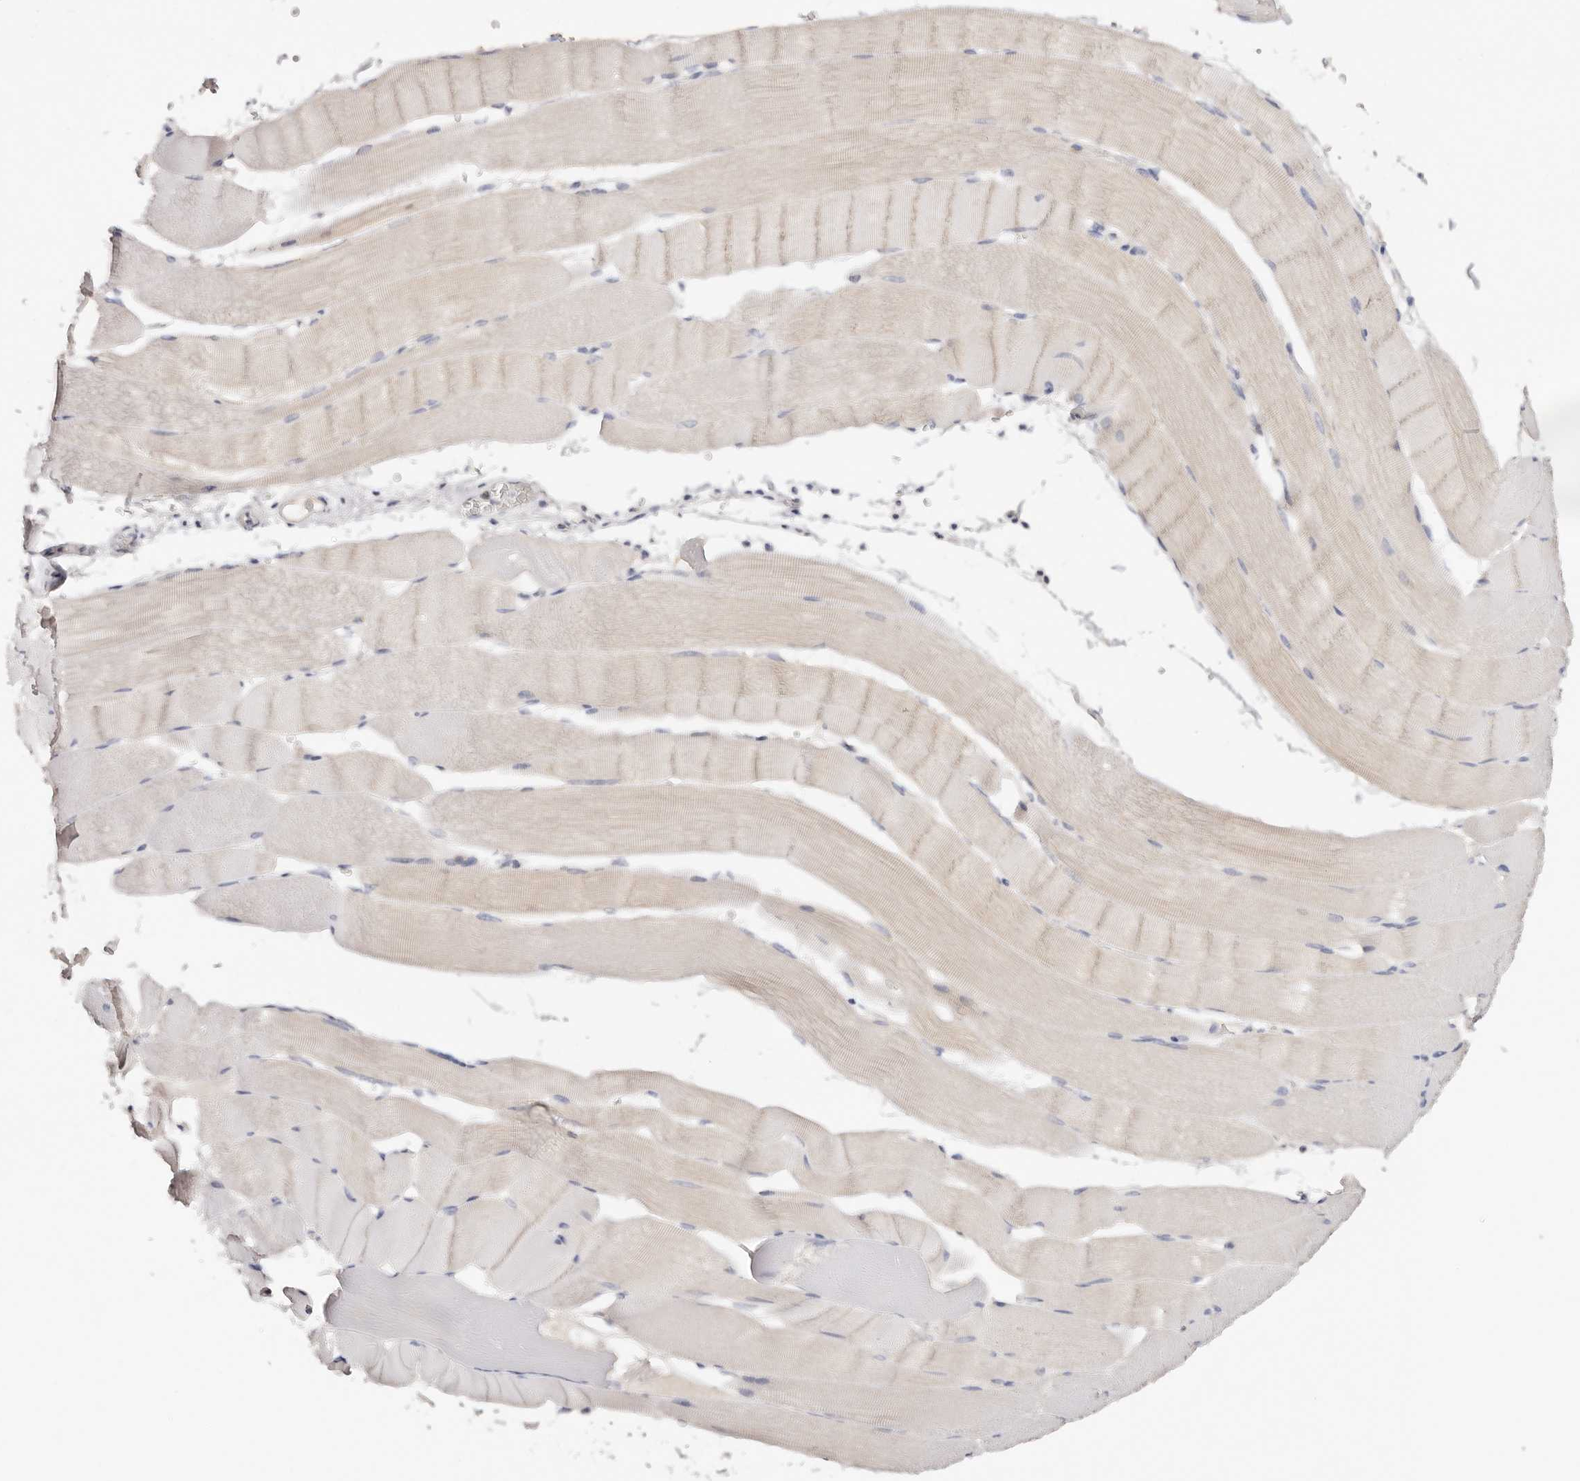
{"staining": {"intensity": "negative", "quantity": "none", "location": "none"}, "tissue": "skeletal muscle", "cell_type": "Myocytes", "image_type": "normal", "snomed": [{"axis": "morphology", "description": "Normal tissue, NOS"}, {"axis": "topography", "description": "Skeletal muscle"}], "caption": "This is an IHC image of normal human skeletal muscle. There is no staining in myocytes.", "gene": "DNASE1", "patient": {"sex": "male", "age": 62}}